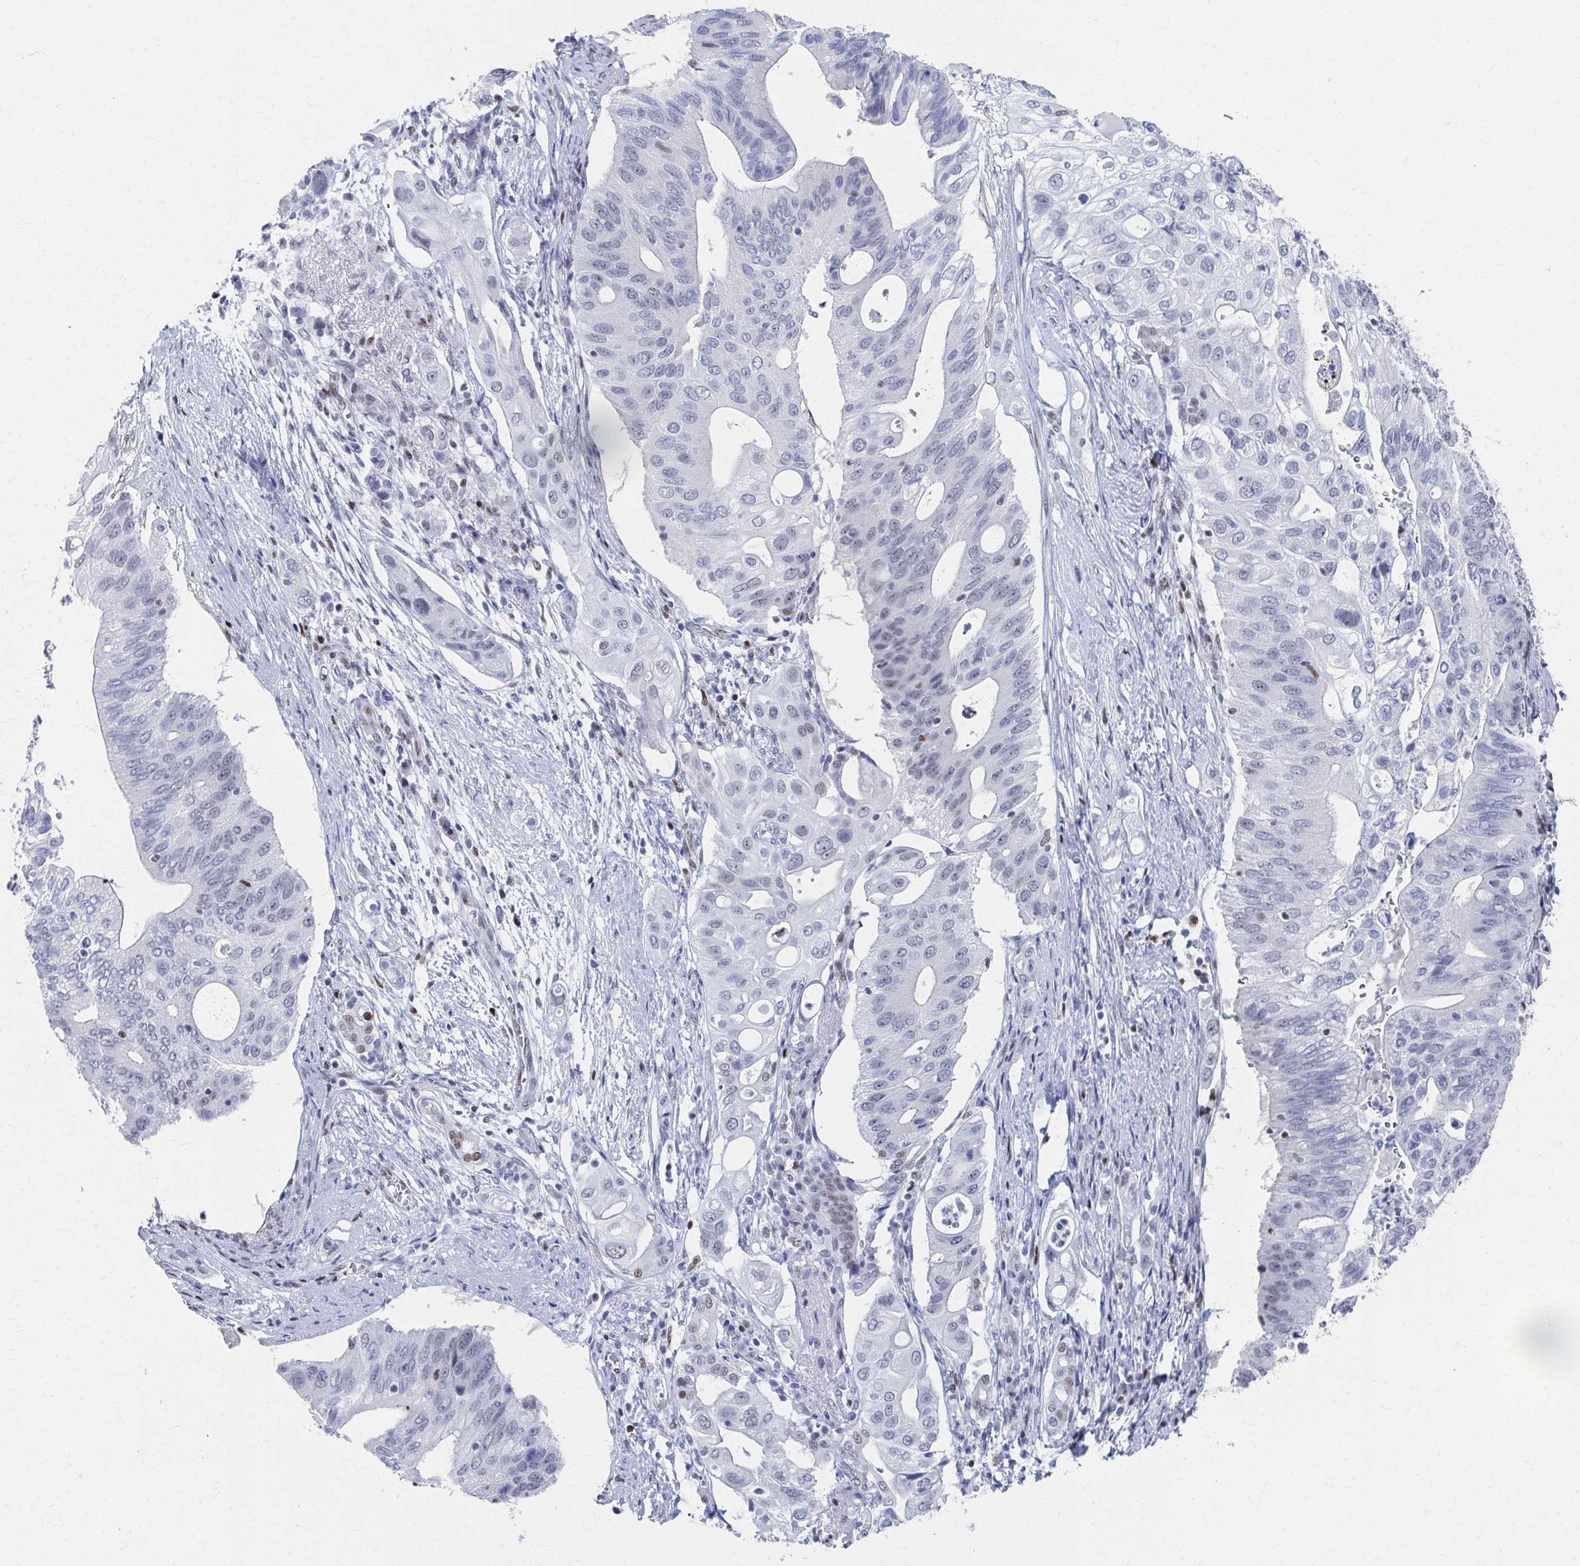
{"staining": {"intensity": "negative", "quantity": "none", "location": "none"}, "tissue": "pancreatic cancer", "cell_type": "Tumor cells", "image_type": "cancer", "snomed": [{"axis": "morphology", "description": "Adenocarcinoma, NOS"}, {"axis": "topography", "description": "Pancreas"}], "caption": "Human pancreatic cancer stained for a protein using IHC shows no positivity in tumor cells.", "gene": "CDIN1", "patient": {"sex": "female", "age": 72}}